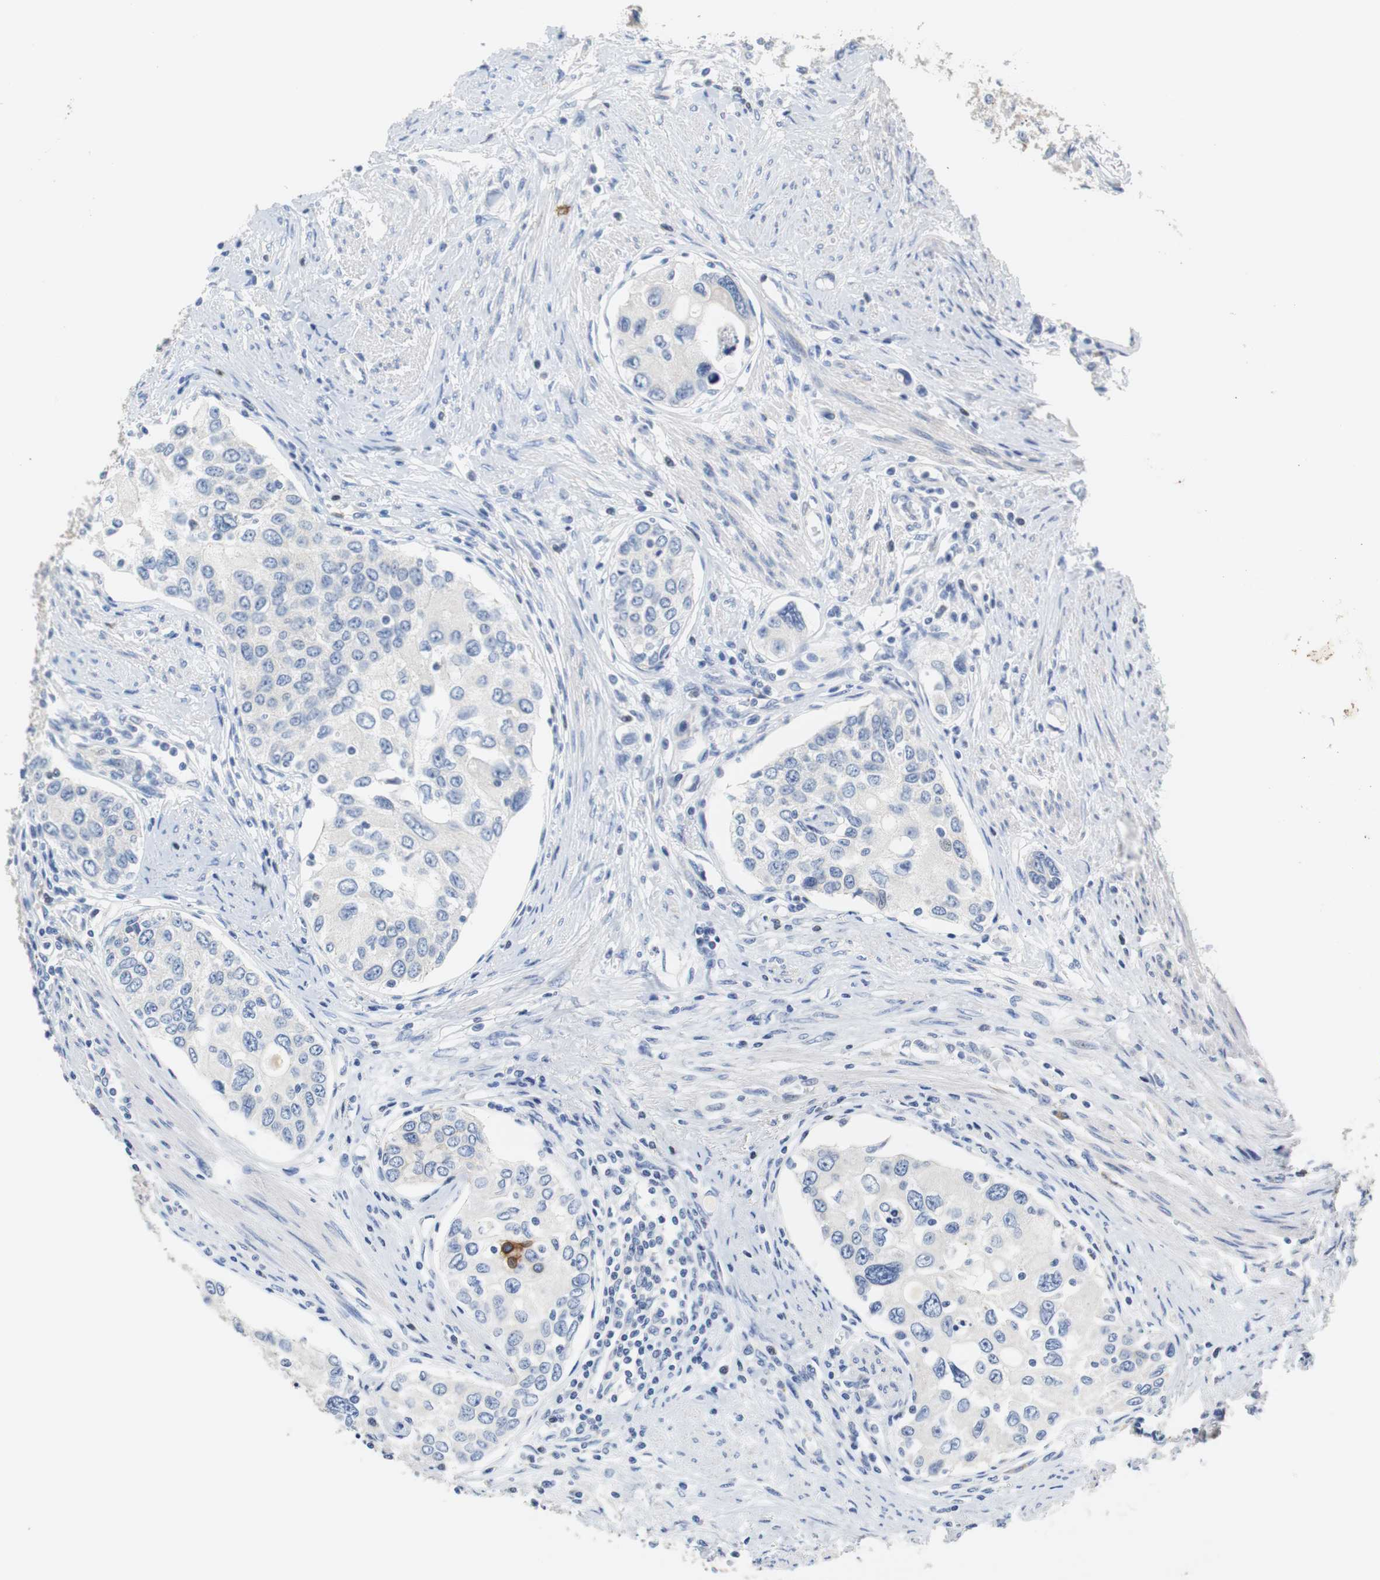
{"staining": {"intensity": "negative", "quantity": "none", "location": "none"}, "tissue": "urothelial cancer", "cell_type": "Tumor cells", "image_type": "cancer", "snomed": [{"axis": "morphology", "description": "Urothelial carcinoma, High grade"}, {"axis": "topography", "description": "Urinary bladder"}], "caption": "Urothelial carcinoma (high-grade) stained for a protein using immunohistochemistry (IHC) demonstrates no positivity tumor cells.", "gene": "PCK1", "patient": {"sex": "female", "age": 56}}